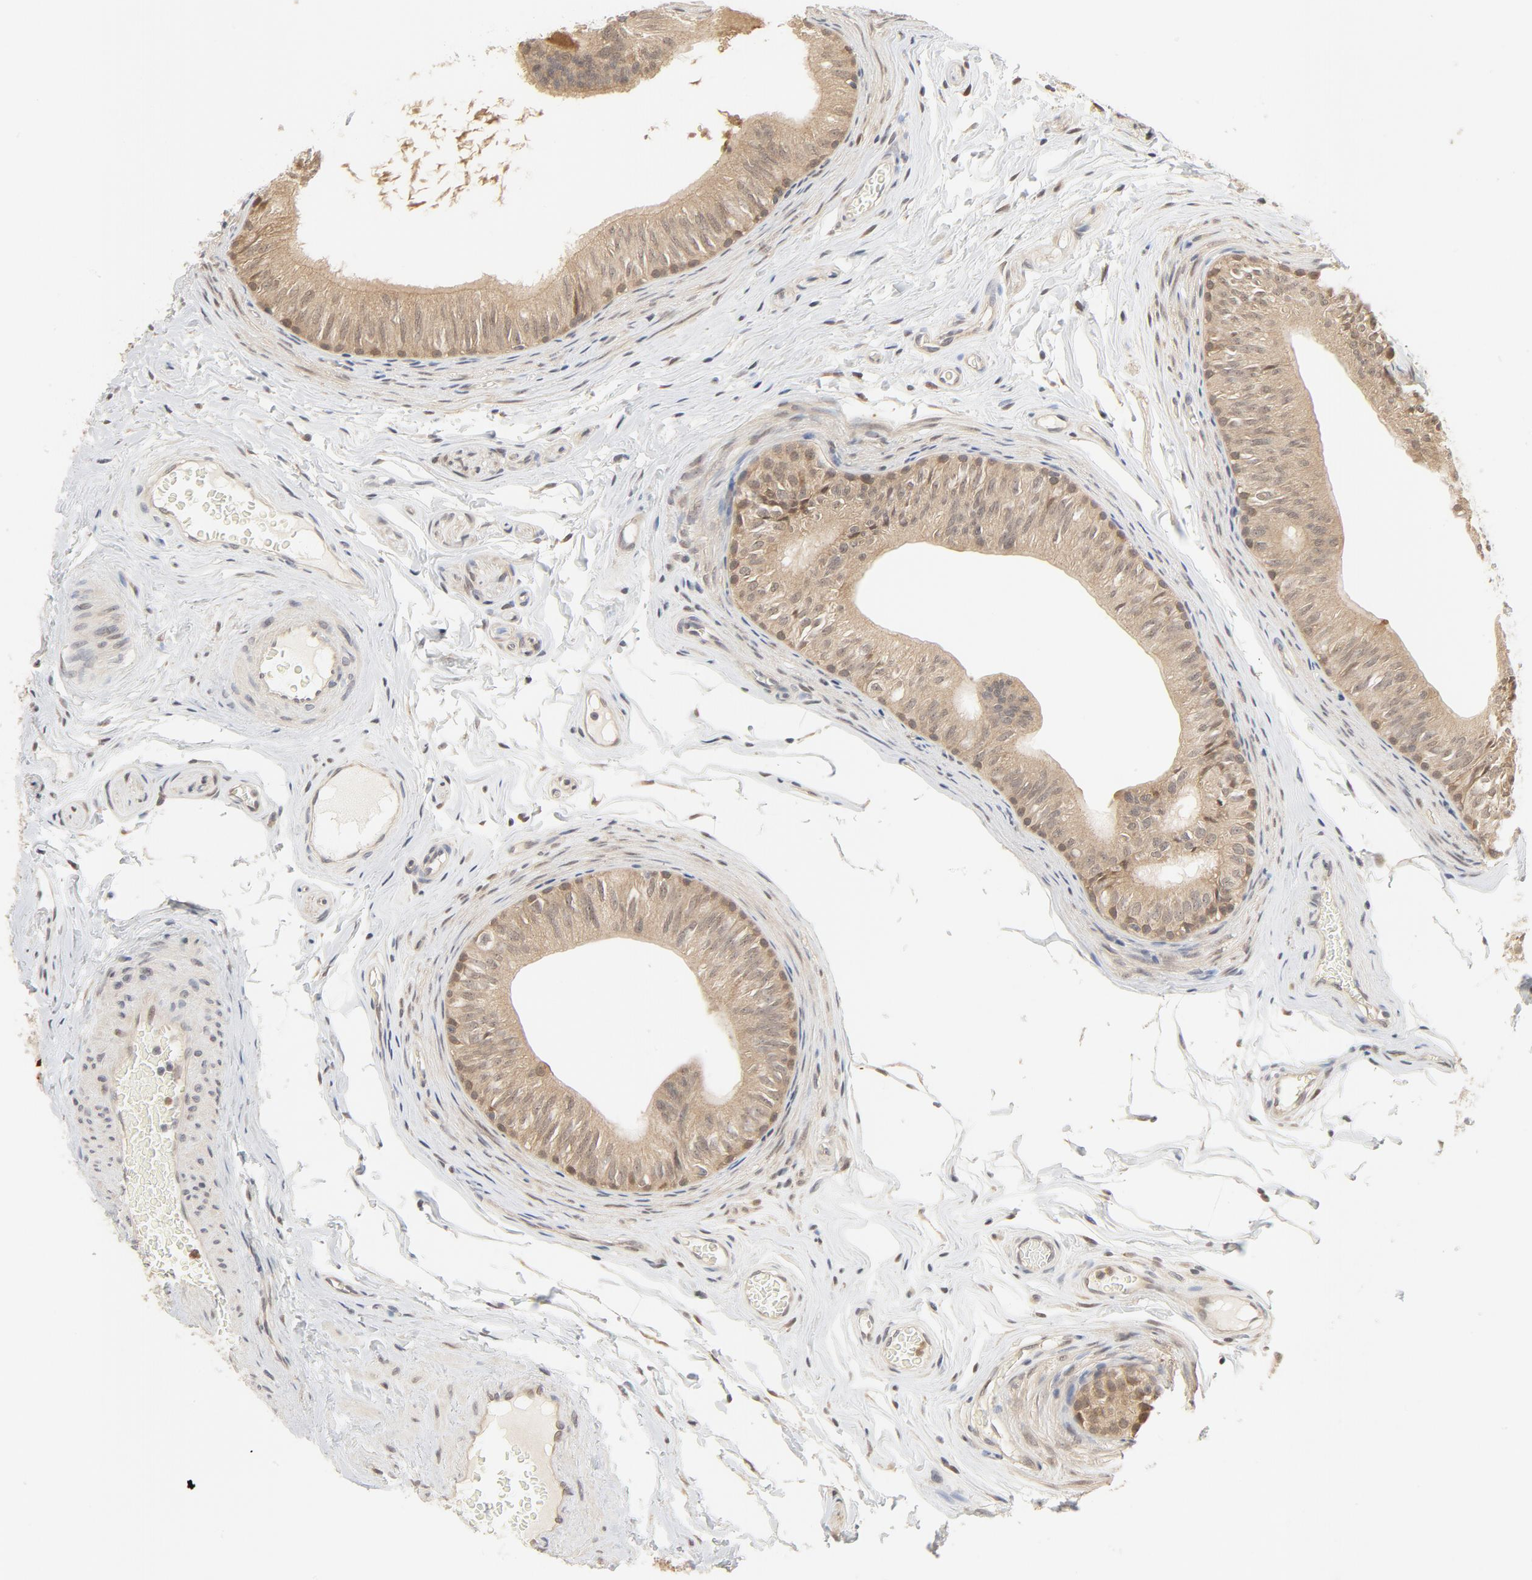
{"staining": {"intensity": "moderate", "quantity": "25%-75%", "location": "cytoplasmic/membranous,nuclear"}, "tissue": "epididymis", "cell_type": "Glandular cells", "image_type": "normal", "snomed": [{"axis": "morphology", "description": "Normal tissue, NOS"}, {"axis": "topography", "description": "Testis"}, {"axis": "topography", "description": "Epididymis"}], "caption": "Protein expression analysis of benign epididymis displays moderate cytoplasmic/membranous,nuclear expression in about 25%-75% of glandular cells.", "gene": "NEDD8", "patient": {"sex": "male", "age": 36}}